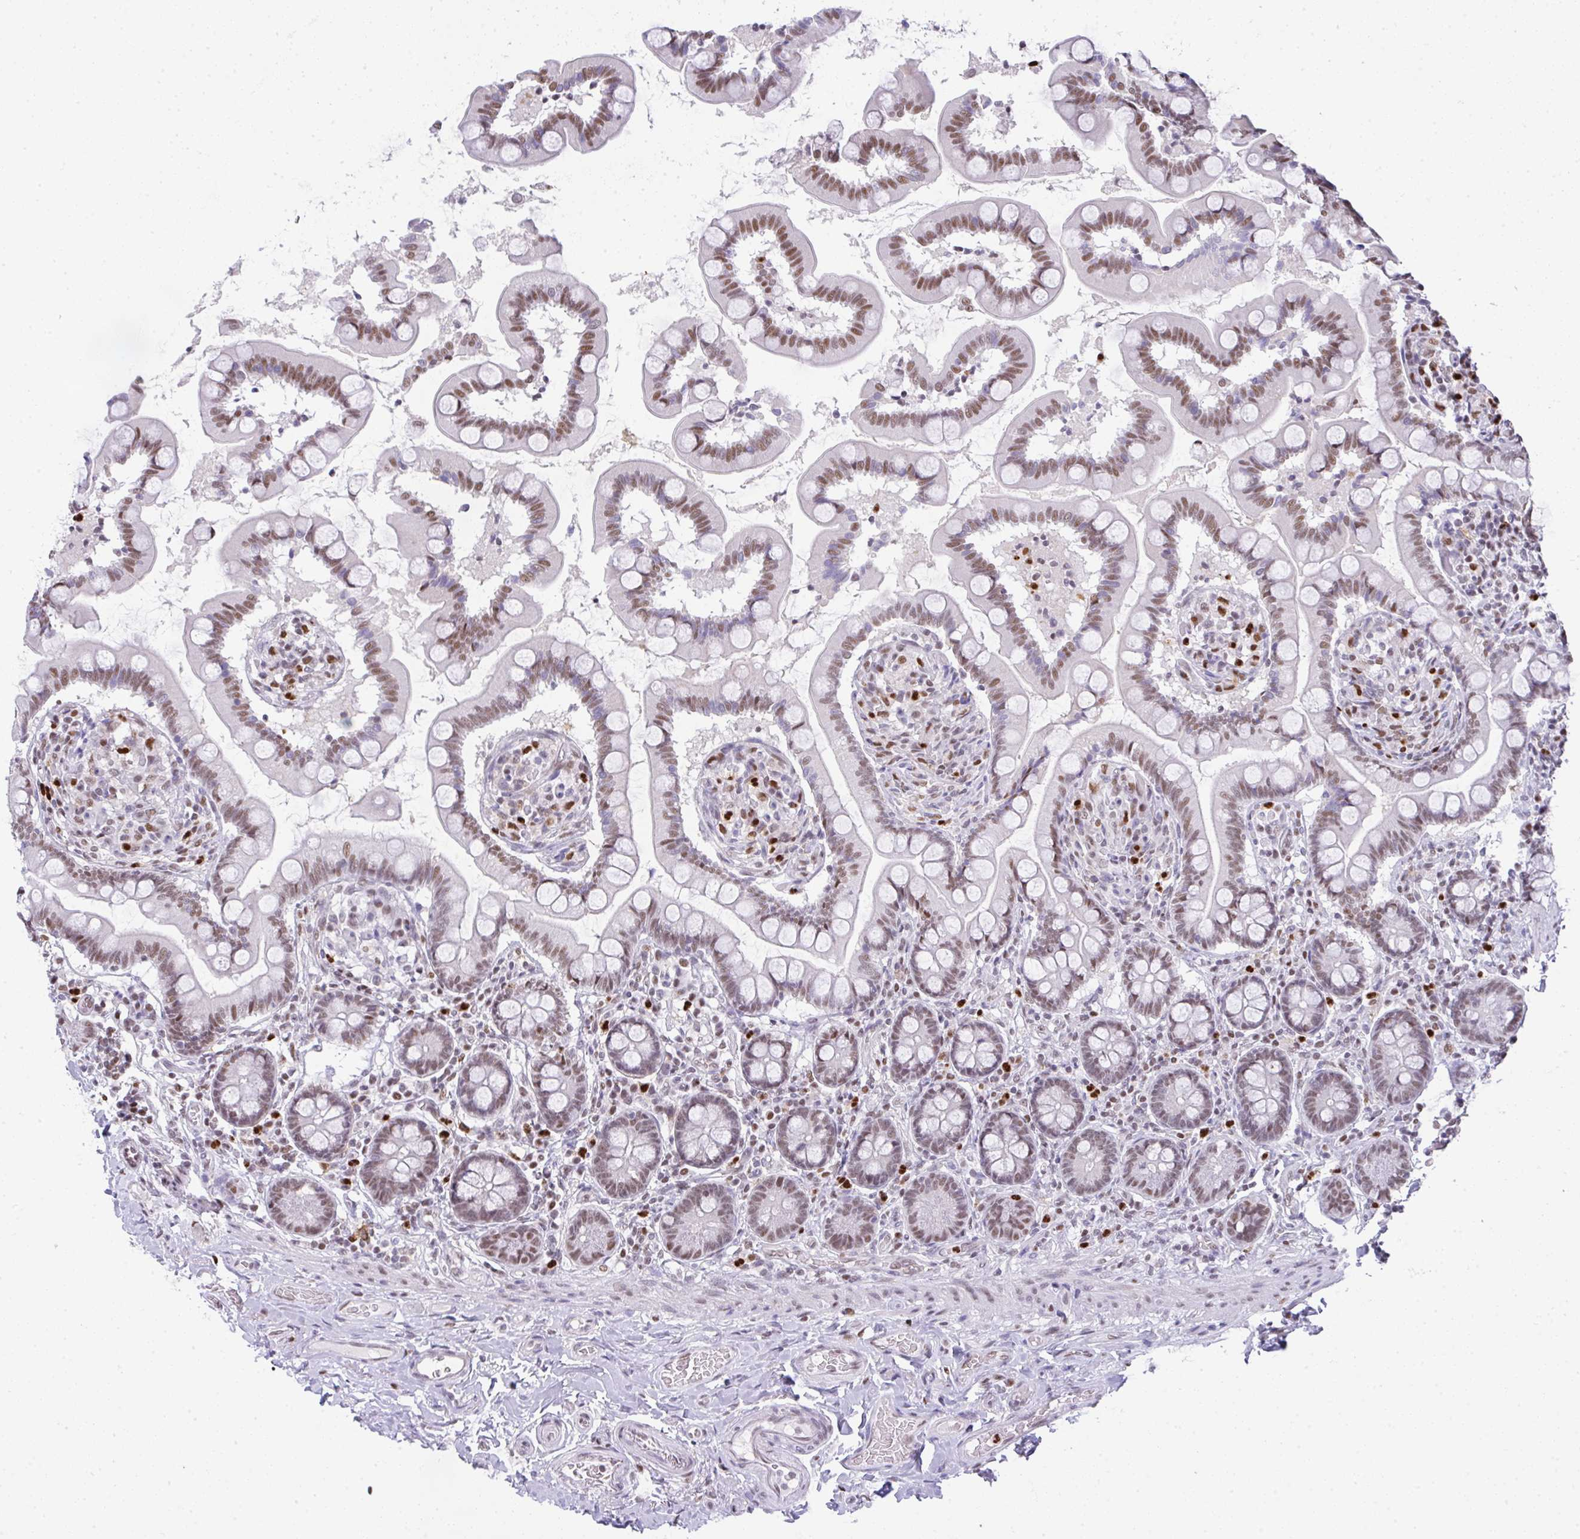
{"staining": {"intensity": "moderate", "quantity": ">75%", "location": "nuclear"}, "tissue": "small intestine", "cell_type": "Glandular cells", "image_type": "normal", "snomed": [{"axis": "morphology", "description": "Normal tissue, NOS"}, {"axis": "topography", "description": "Small intestine"}], "caption": "A brown stain labels moderate nuclear staining of a protein in glandular cells of normal human small intestine.", "gene": "BBX", "patient": {"sex": "female", "age": 64}}